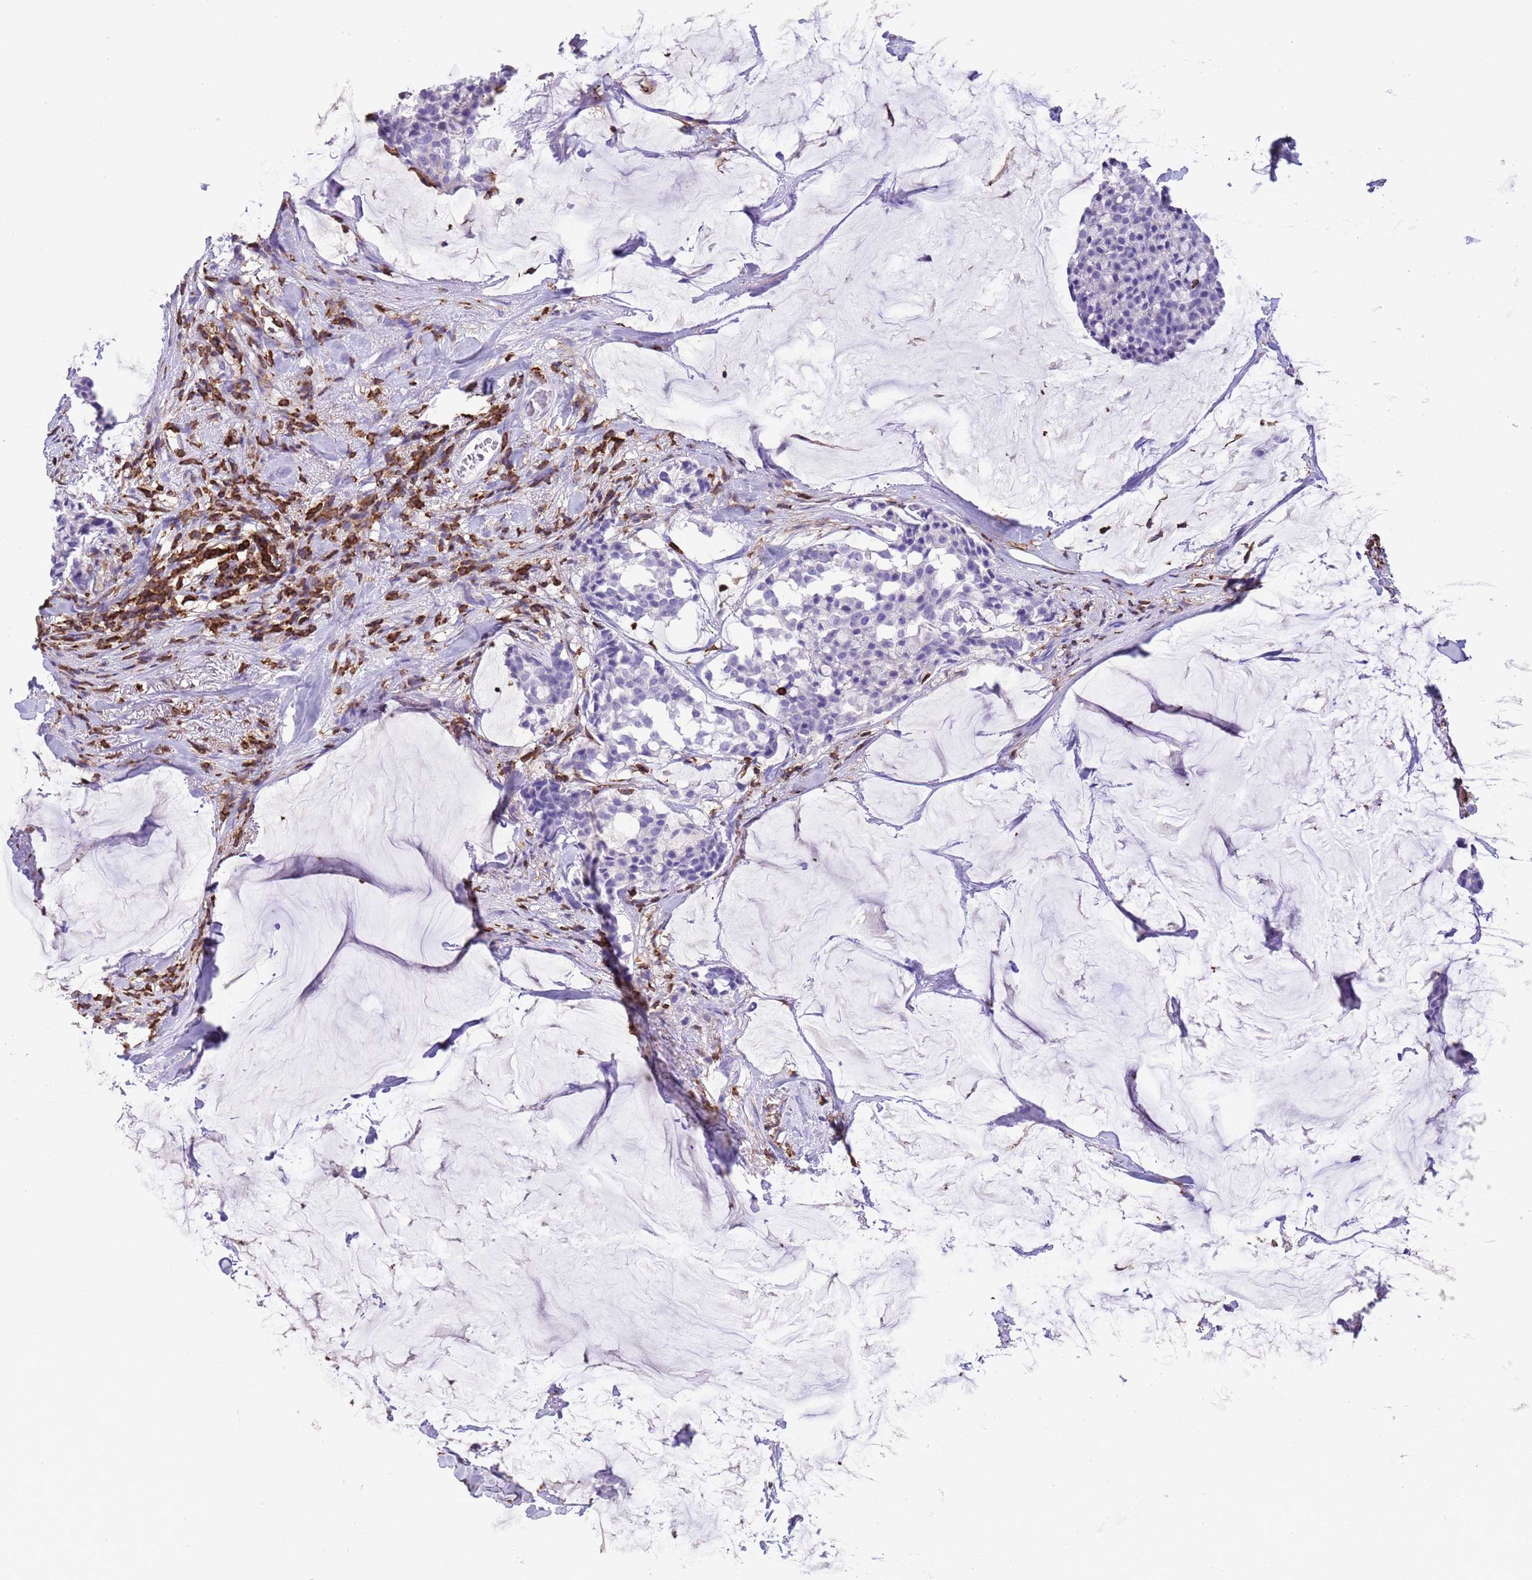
{"staining": {"intensity": "negative", "quantity": "none", "location": "none"}, "tissue": "breast cancer", "cell_type": "Tumor cells", "image_type": "cancer", "snomed": [{"axis": "morphology", "description": "Duct carcinoma"}, {"axis": "topography", "description": "Breast"}], "caption": "A micrograph of human invasive ductal carcinoma (breast) is negative for staining in tumor cells. (DAB (3,3'-diaminobenzidine) immunohistochemistry visualized using brightfield microscopy, high magnification).", "gene": "IRF5", "patient": {"sex": "female", "age": 93}}